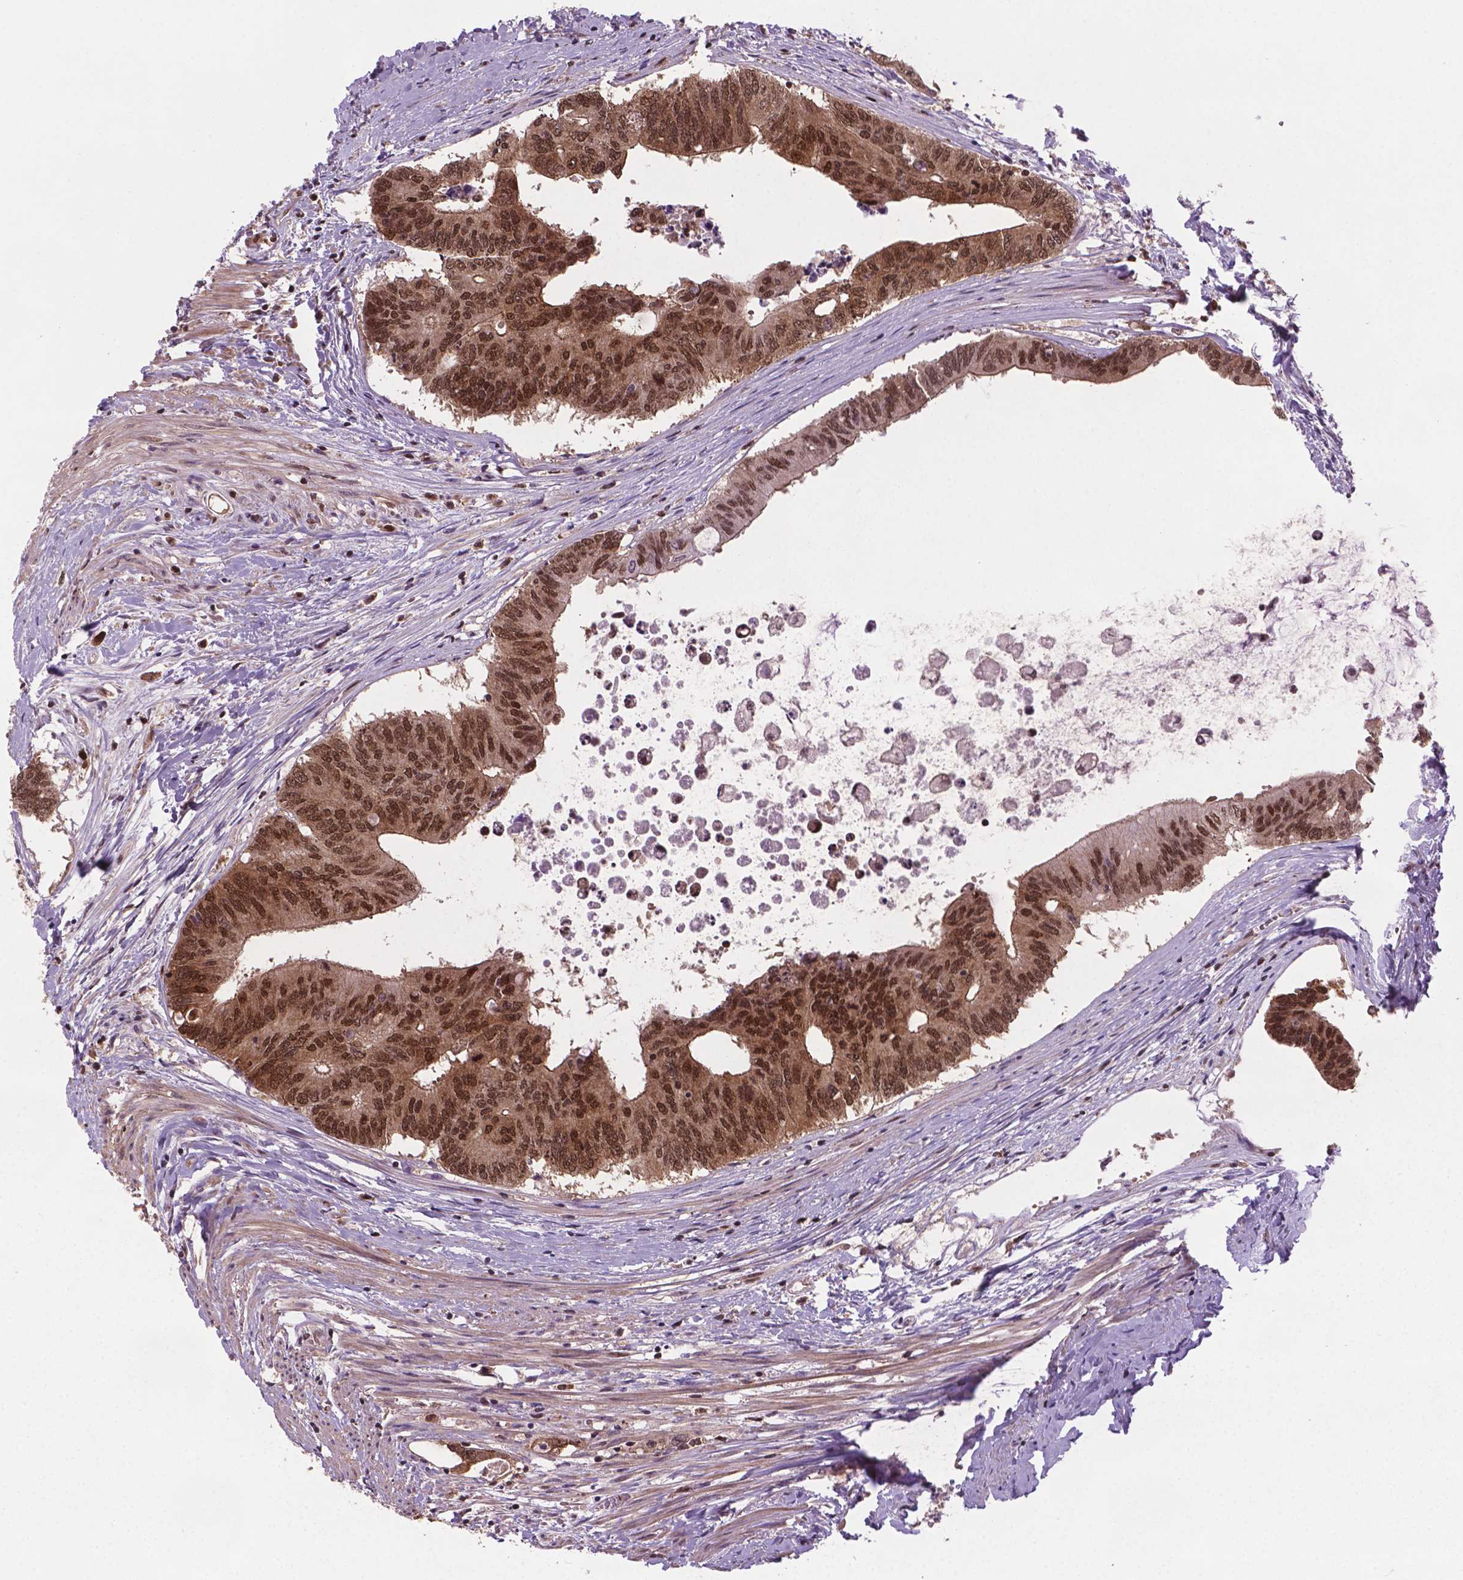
{"staining": {"intensity": "strong", "quantity": ">75%", "location": "cytoplasmic/membranous,nuclear"}, "tissue": "colorectal cancer", "cell_type": "Tumor cells", "image_type": "cancer", "snomed": [{"axis": "morphology", "description": "Adenocarcinoma, NOS"}, {"axis": "topography", "description": "Rectum"}], "caption": "Immunohistochemical staining of human colorectal cancer exhibits high levels of strong cytoplasmic/membranous and nuclear positivity in approximately >75% of tumor cells. The staining was performed using DAB, with brown indicating positive protein expression. Nuclei are stained blue with hematoxylin.", "gene": "SIRT6", "patient": {"sex": "male", "age": 59}}